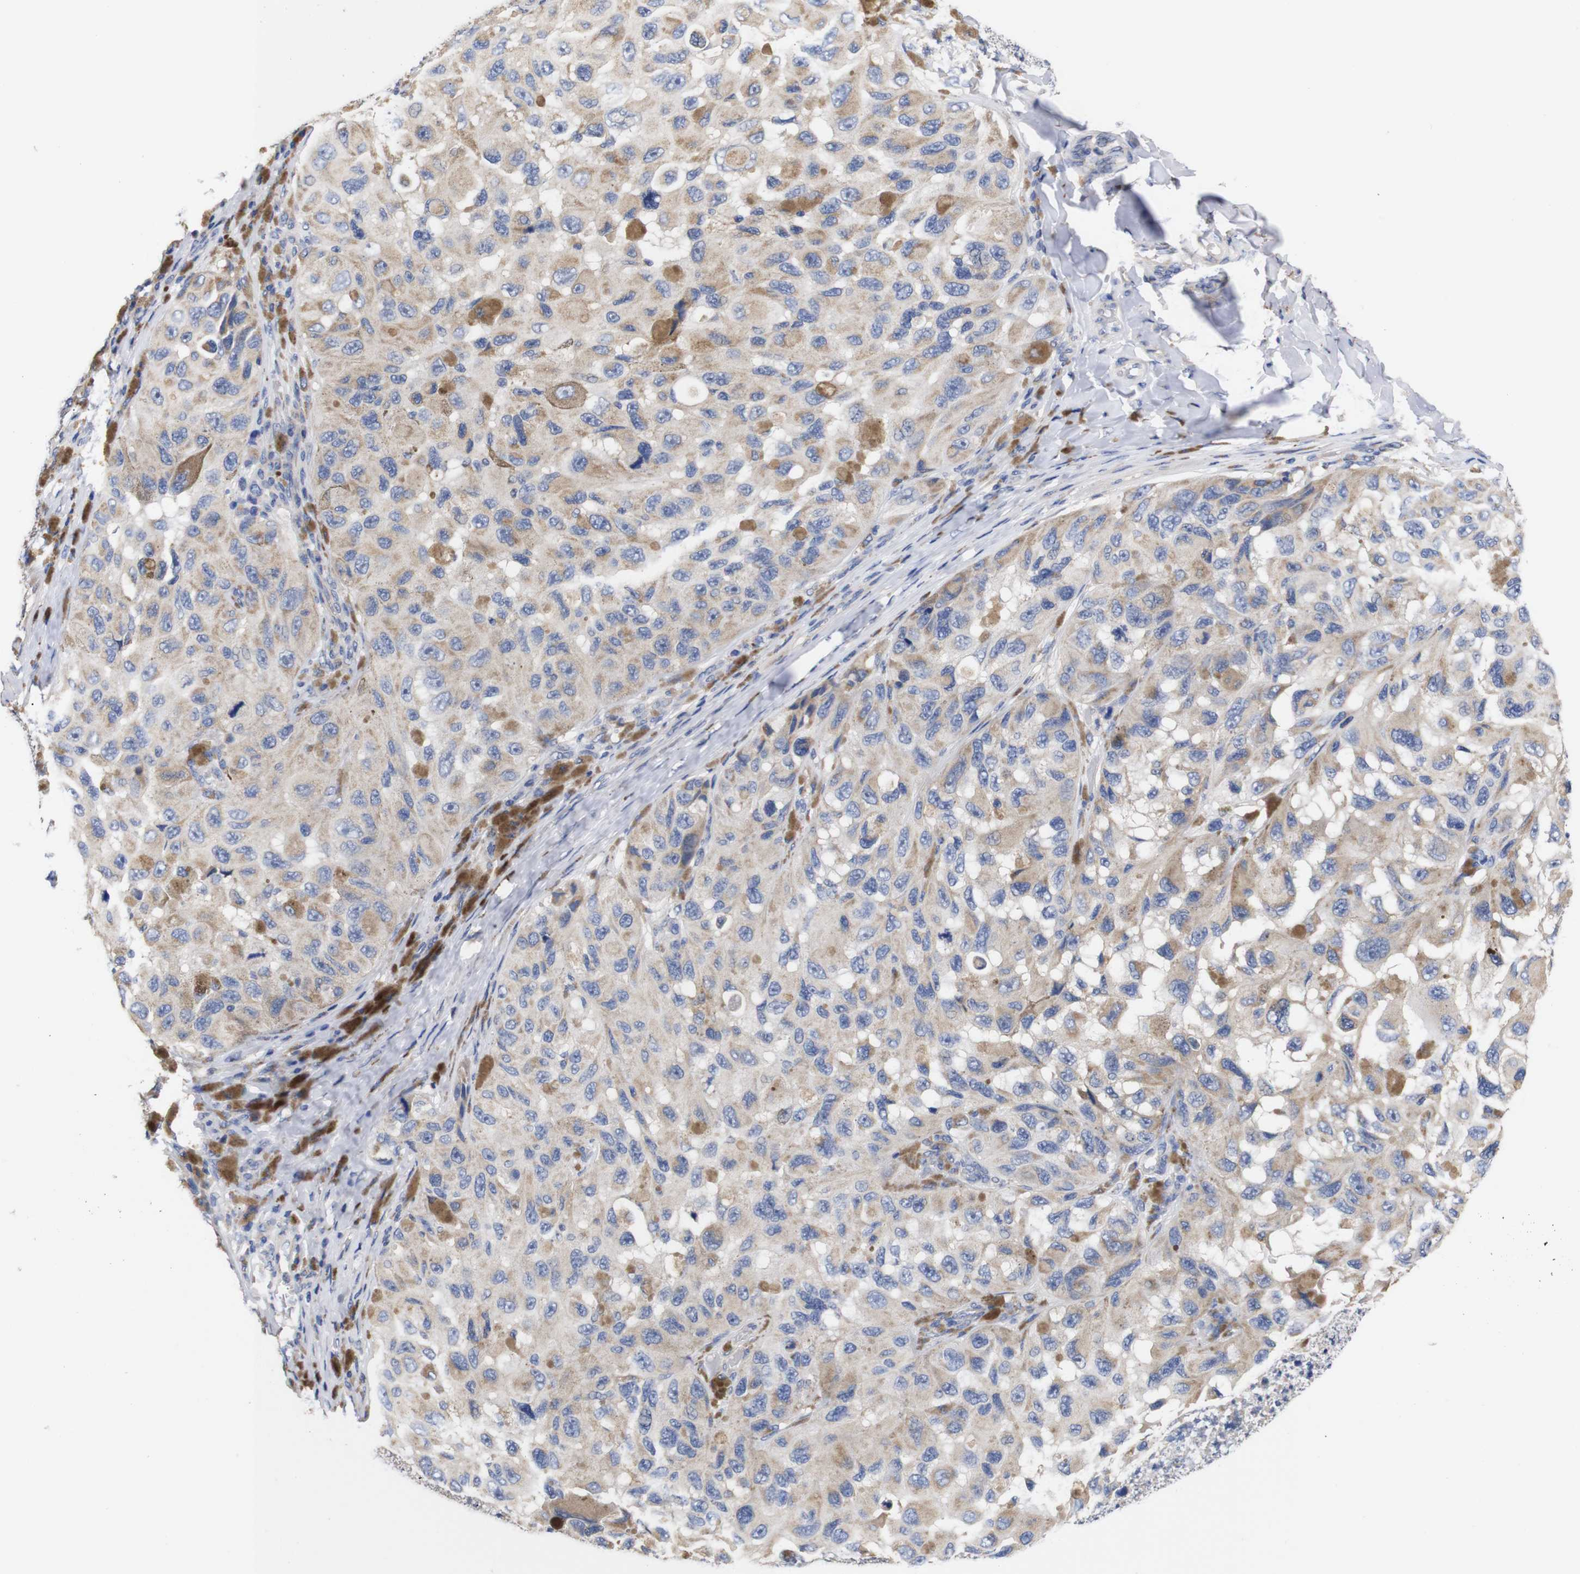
{"staining": {"intensity": "weak", "quantity": "25%-75%", "location": "cytoplasmic/membranous"}, "tissue": "melanoma", "cell_type": "Tumor cells", "image_type": "cancer", "snomed": [{"axis": "morphology", "description": "Malignant melanoma, NOS"}, {"axis": "topography", "description": "Skin"}], "caption": "Malignant melanoma stained with a brown dye reveals weak cytoplasmic/membranous positive staining in approximately 25%-75% of tumor cells.", "gene": "OPN3", "patient": {"sex": "female", "age": 73}}